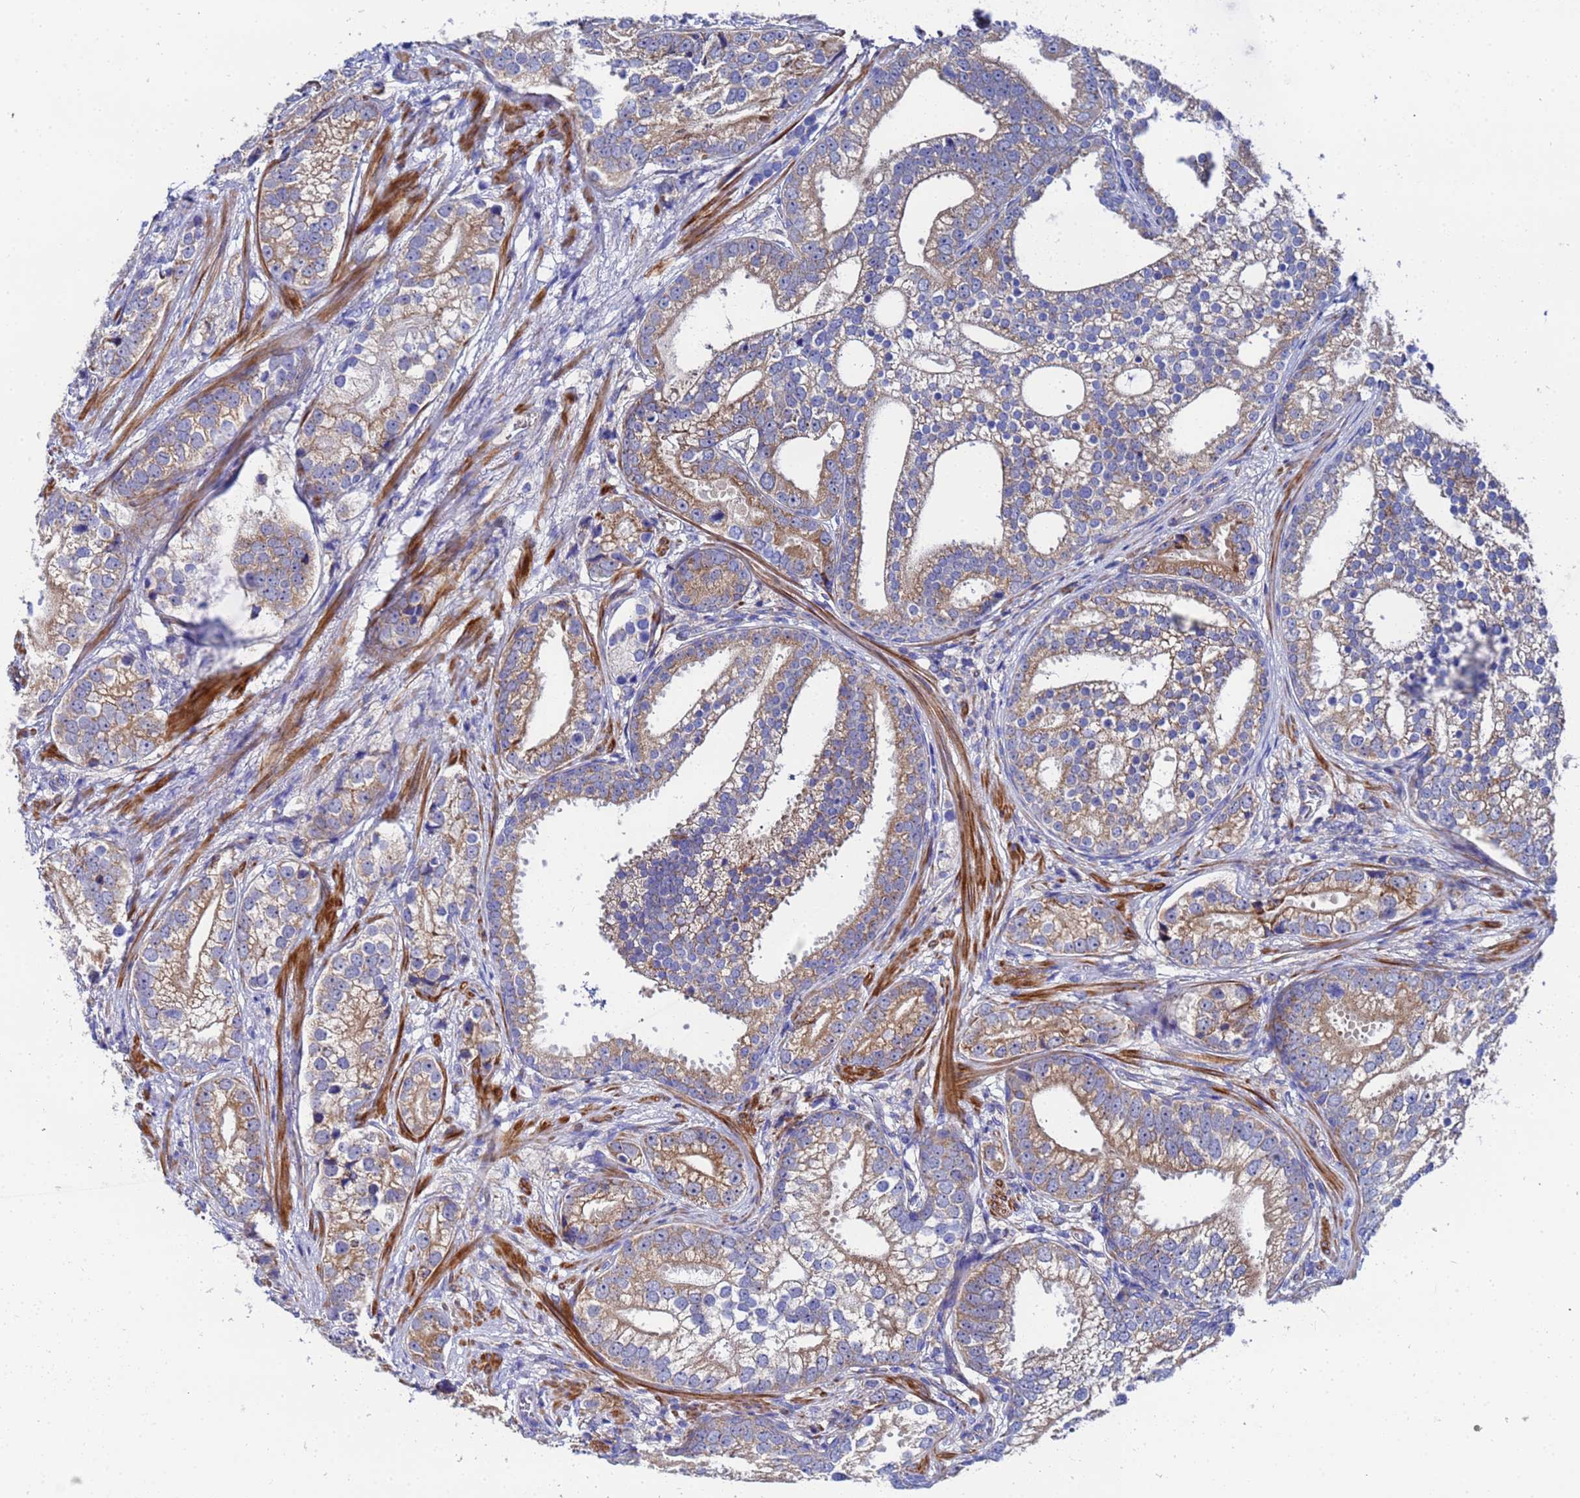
{"staining": {"intensity": "moderate", "quantity": "25%-75%", "location": "cytoplasmic/membranous"}, "tissue": "prostate cancer", "cell_type": "Tumor cells", "image_type": "cancer", "snomed": [{"axis": "morphology", "description": "Adenocarcinoma, High grade"}, {"axis": "topography", "description": "Prostate"}], "caption": "Human prostate cancer stained with a protein marker exhibits moderate staining in tumor cells.", "gene": "FAHD2A", "patient": {"sex": "male", "age": 75}}